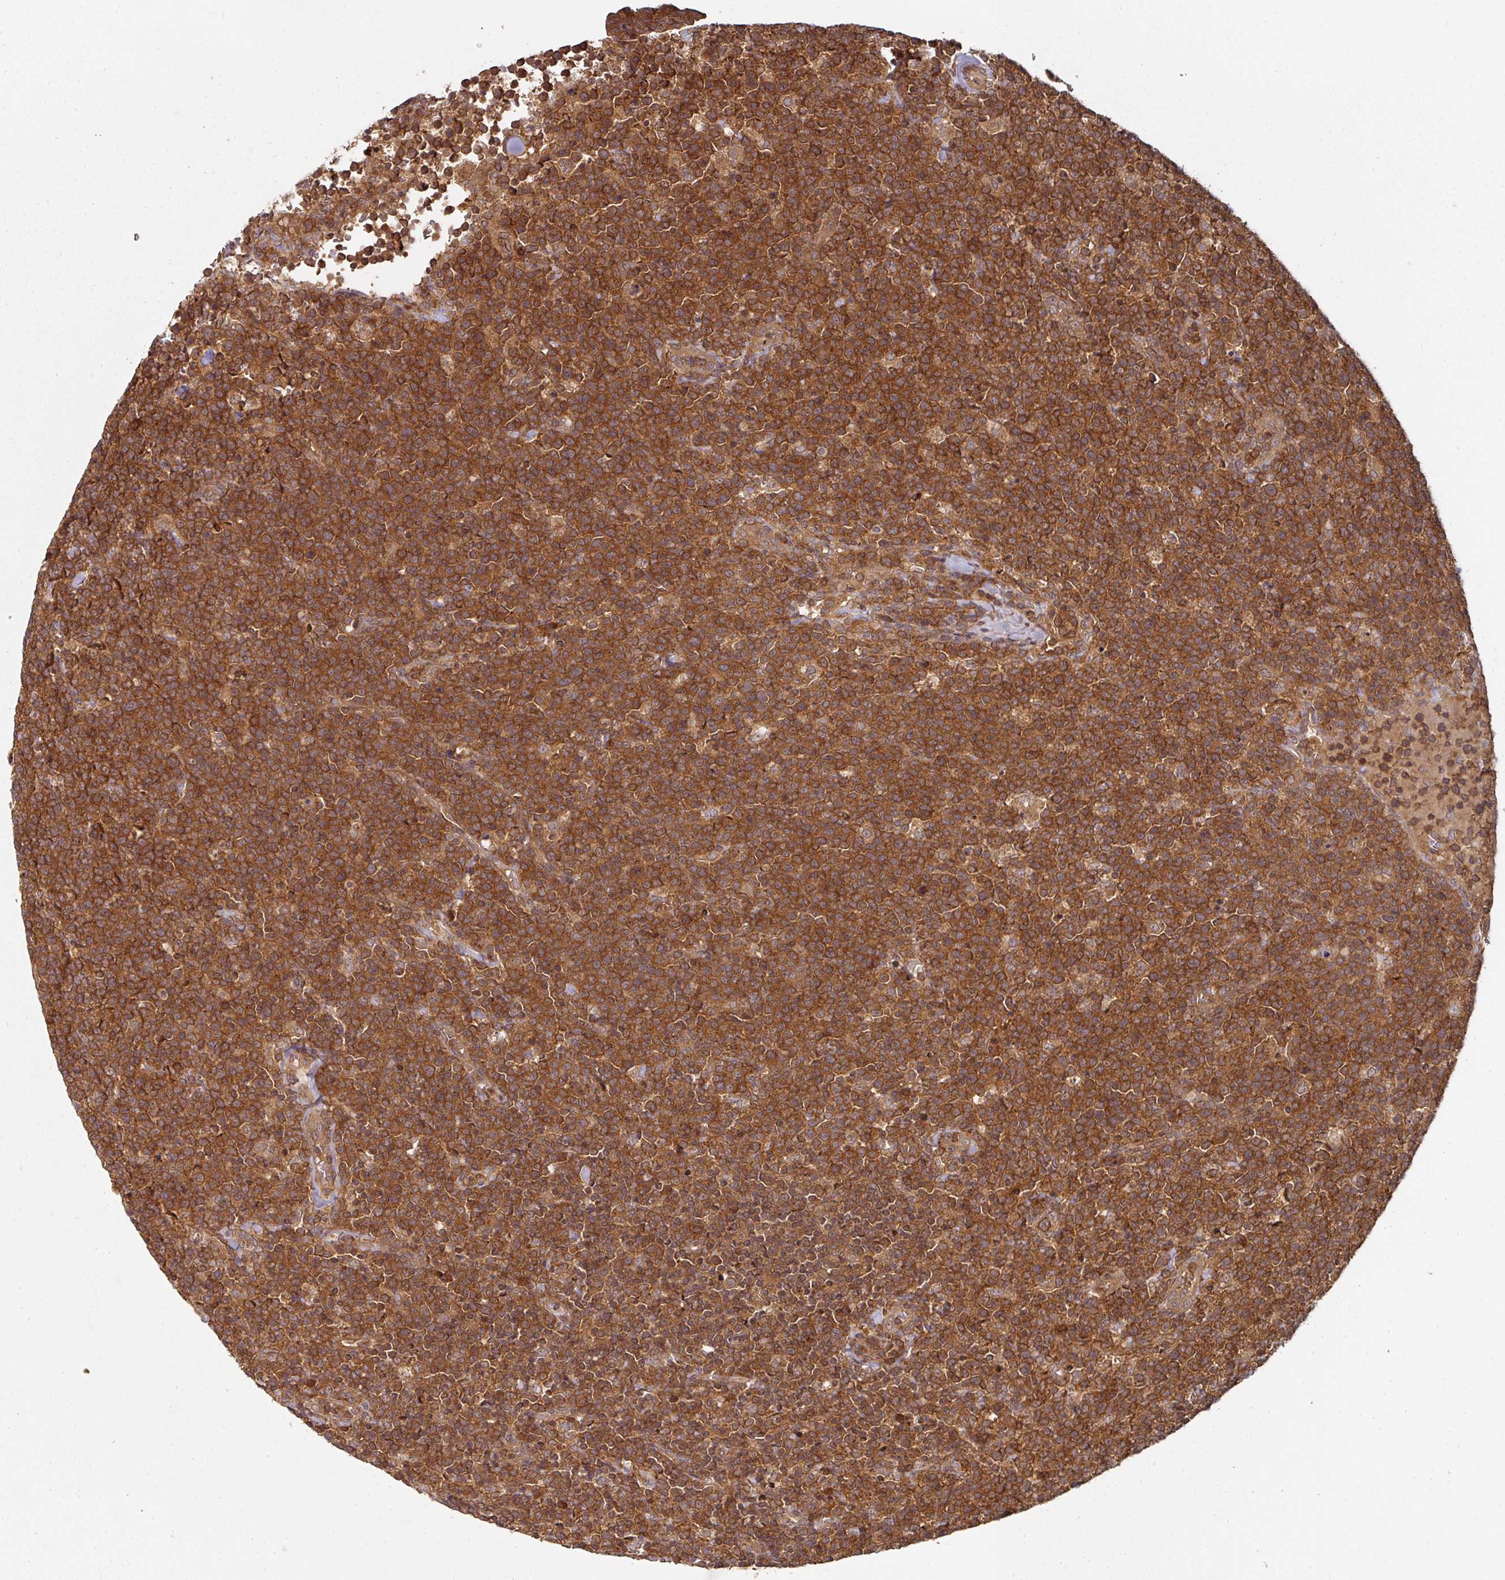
{"staining": {"intensity": "strong", "quantity": ">75%", "location": "cytoplasmic/membranous"}, "tissue": "lymphoma", "cell_type": "Tumor cells", "image_type": "cancer", "snomed": [{"axis": "morphology", "description": "Malignant lymphoma, non-Hodgkin's type, High grade"}, {"axis": "topography", "description": "Lymph node"}], "caption": "Immunohistochemistry (IHC) image of neoplastic tissue: human malignant lymphoma, non-Hodgkin's type (high-grade) stained using immunohistochemistry (IHC) exhibits high levels of strong protein expression localized specifically in the cytoplasmic/membranous of tumor cells, appearing as a cytoplasmic/membranous brown color.", "gene": "EIF4EBP2", "patient": {"sex": "male", "age": 61}}